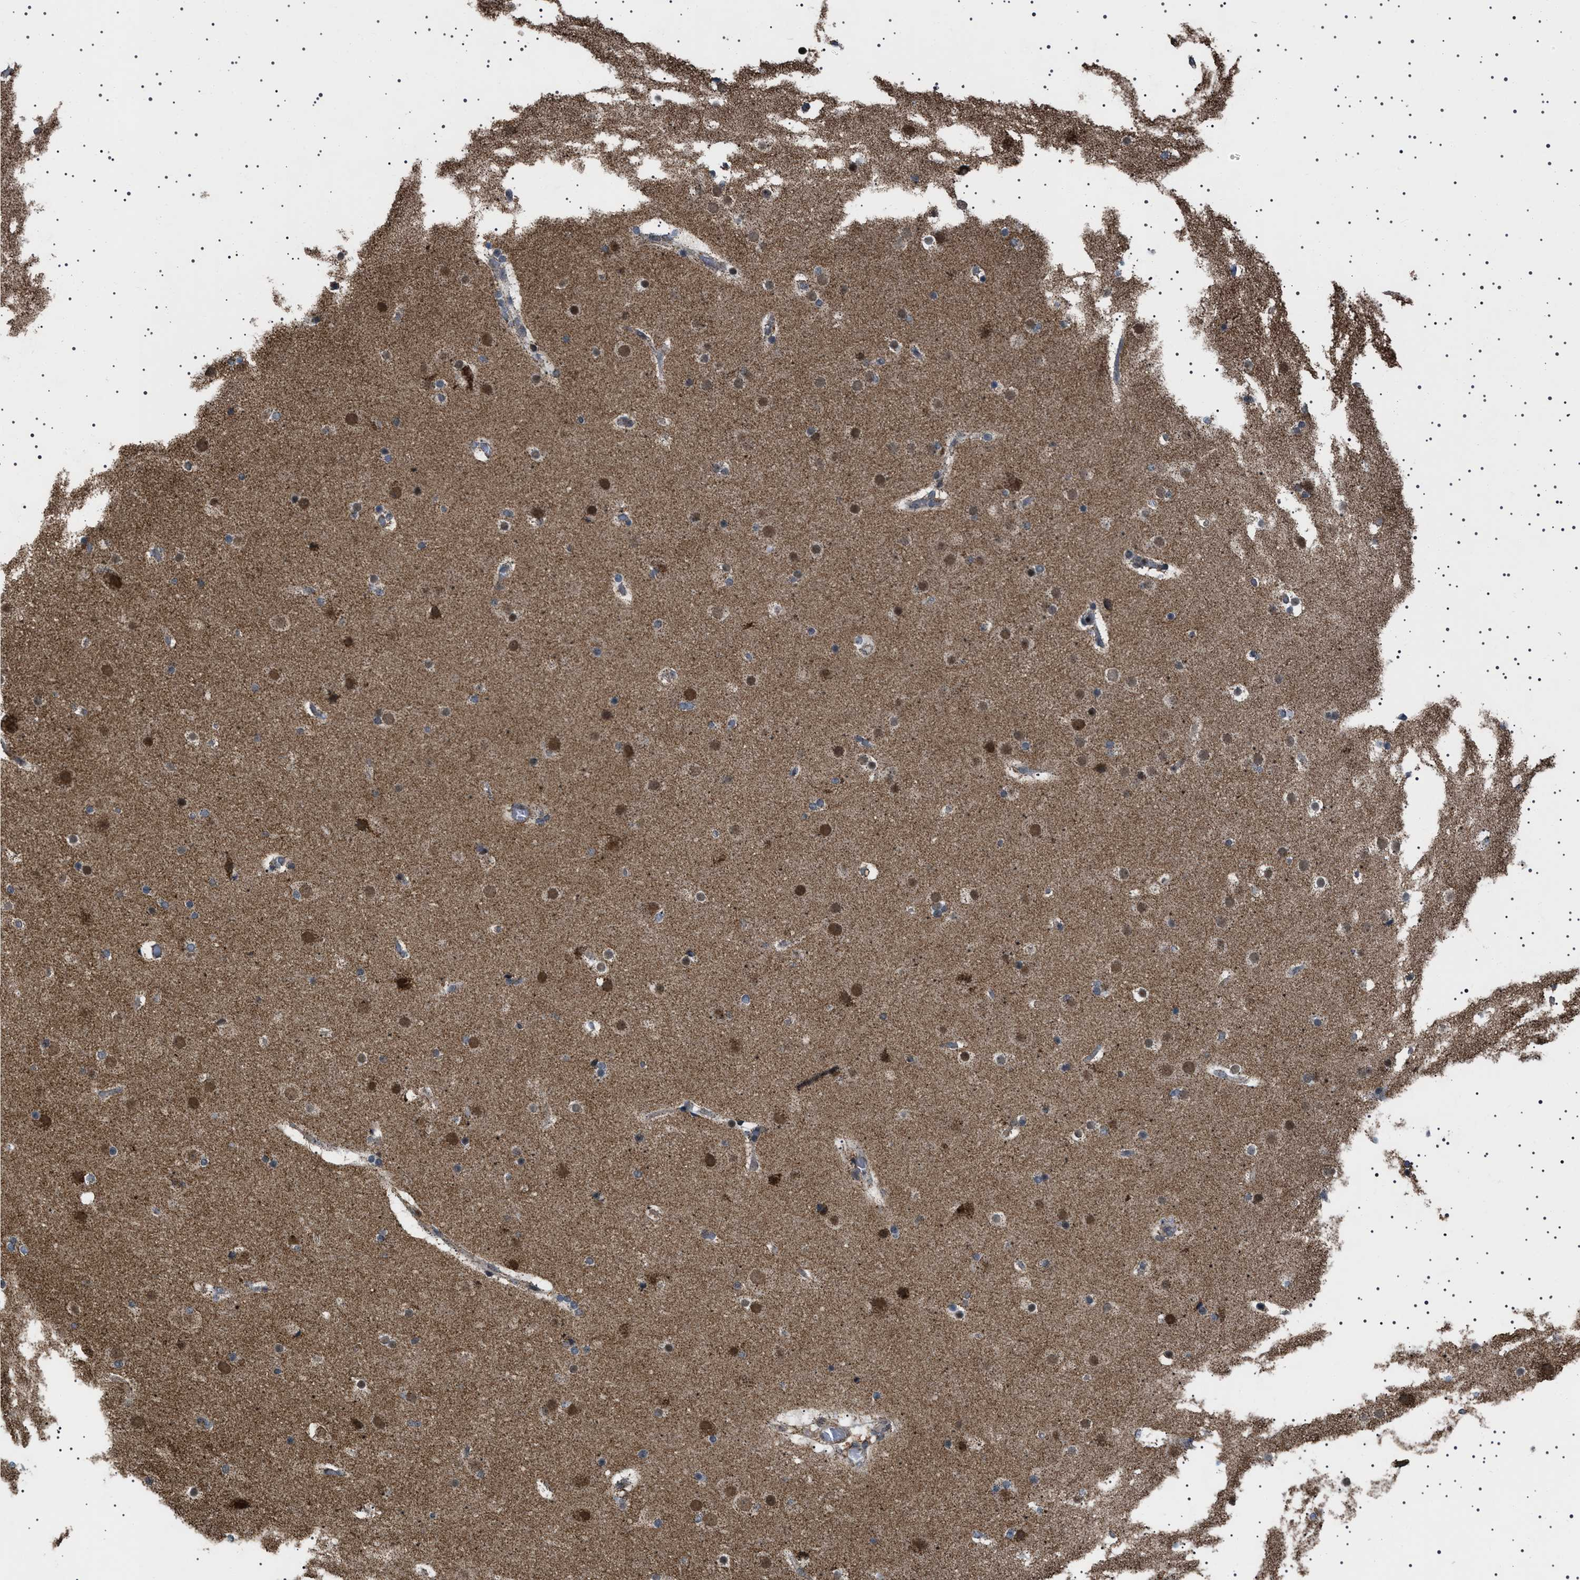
{"staining": {"intensity": "negative", "quantity": "none", "location": "none"}, "tissue": "cerebral cortex", "cell_type": "Endothelial cells", "image_type": "normal", "snomed": [{"axis": "morphology", "description": "Normal tissue, NOS"}, {"axis": "topography", "description": "Cerebral cortex"}], "caption": "Immunohistochemical staining of unremarkable cerebral cortex demonstrates no significant staining in endothelial cells. Brightfield microscopy of immunohistochemistry stained with DAB (3,3'-diaminobenzidine) (brown) and hematoxylin (blue), captured at high magnification.", "gene": "MELK", "patient": {"sex": "male", "age": 57}}